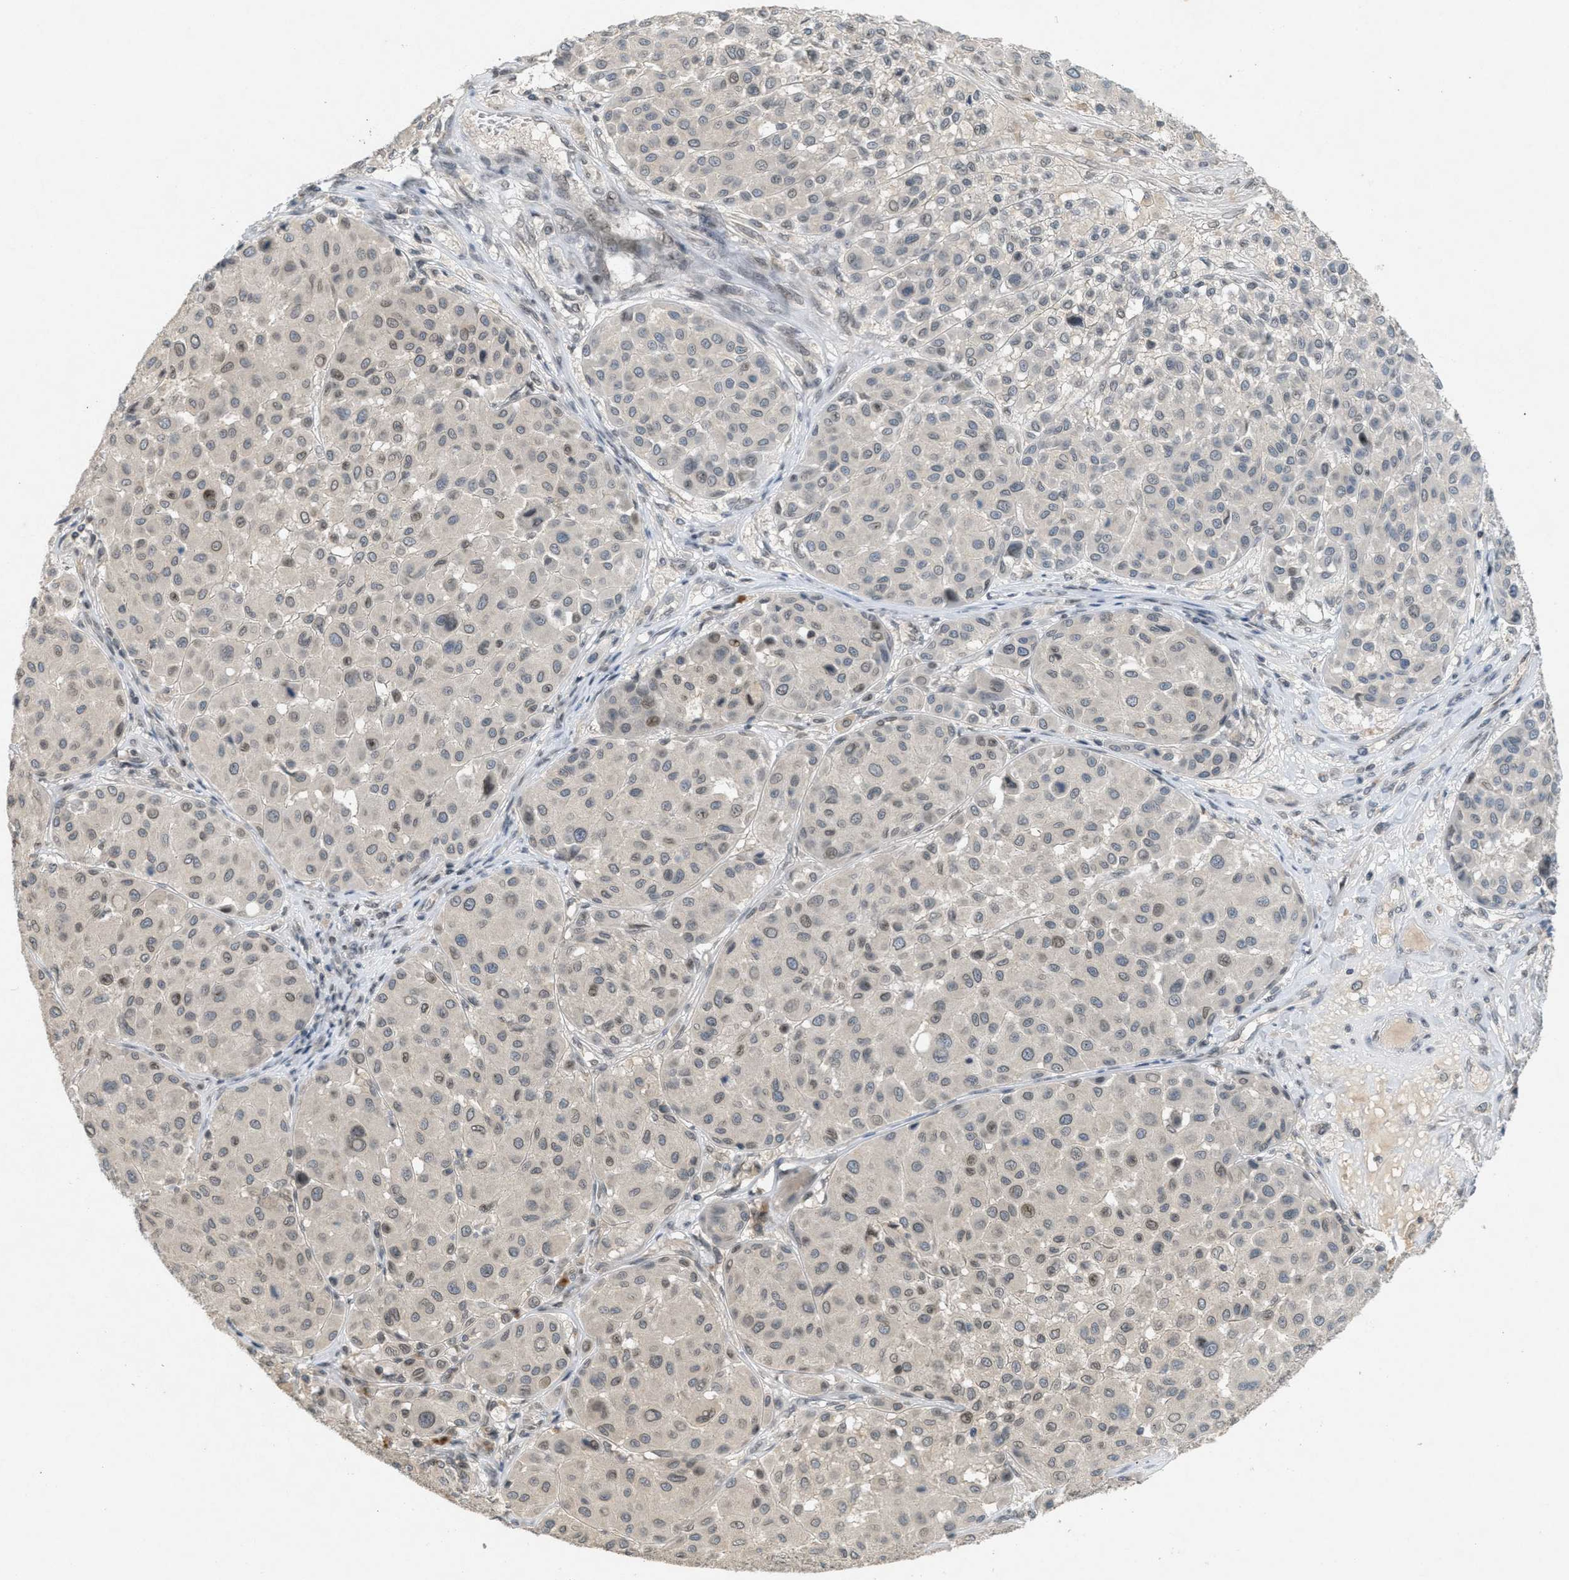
{"staining": {"intensity": "moderate", "quantity": "<25%", "location": "nuclear"}, "tissue": "melanoma", "cell_type": "Tumor cells", "image_type": "cancer", "snomed": [{"axis": "morphology", "description": "Malignant melanoma, Metastatic site"}, {"axis": "topography", "description": "Soft tissue"}], "caption": "The immunohistochemical stain highlights moderate nuclear staining in tumor cells of malignant melanoma (metastatic site) tissue. Nuclei are stained in blue.", "gene": "ABHD6", "patient": {"sex": "male", "age": 41}}